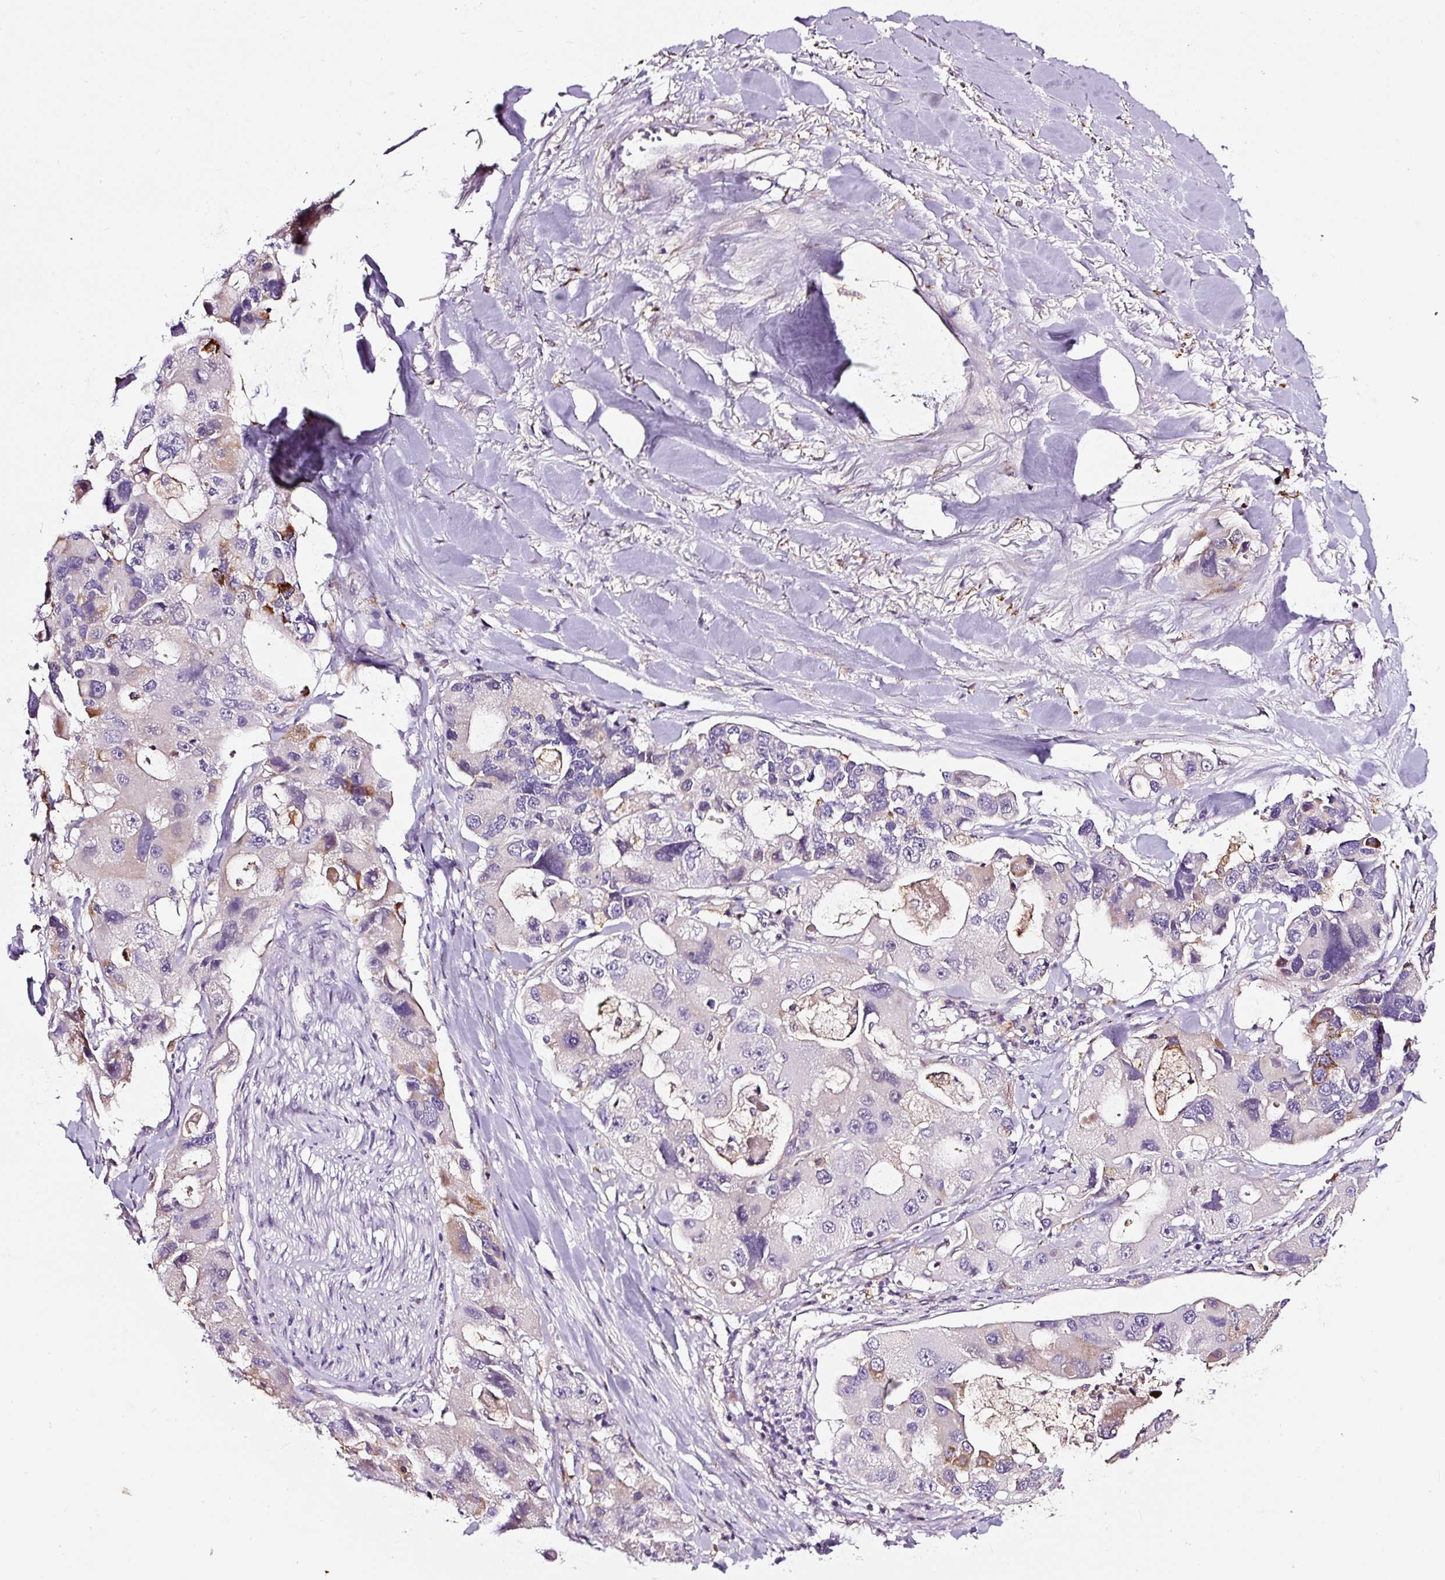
{"staining": {"intensity": "weak", "quantity": "25%-75%", "location": "cytoplasmic/membranous"}, "tissue": "lung cancer", "cell_type": "Tumor cells", "image_type": "cancer", "snomed": [{"axis": "morphology", "description": "Adenocarcinoma, NOS"}, {"axis": "topography", "description": "Lung"}], "caption": "Protein analysis of lung adenocarcinoma tissue displays weak cytoplasmic/membranous positivity in approximately 25%-75% of tumor cells.", "gene": "LRRC24", "patient": {"sex": "female", "age": 54}}